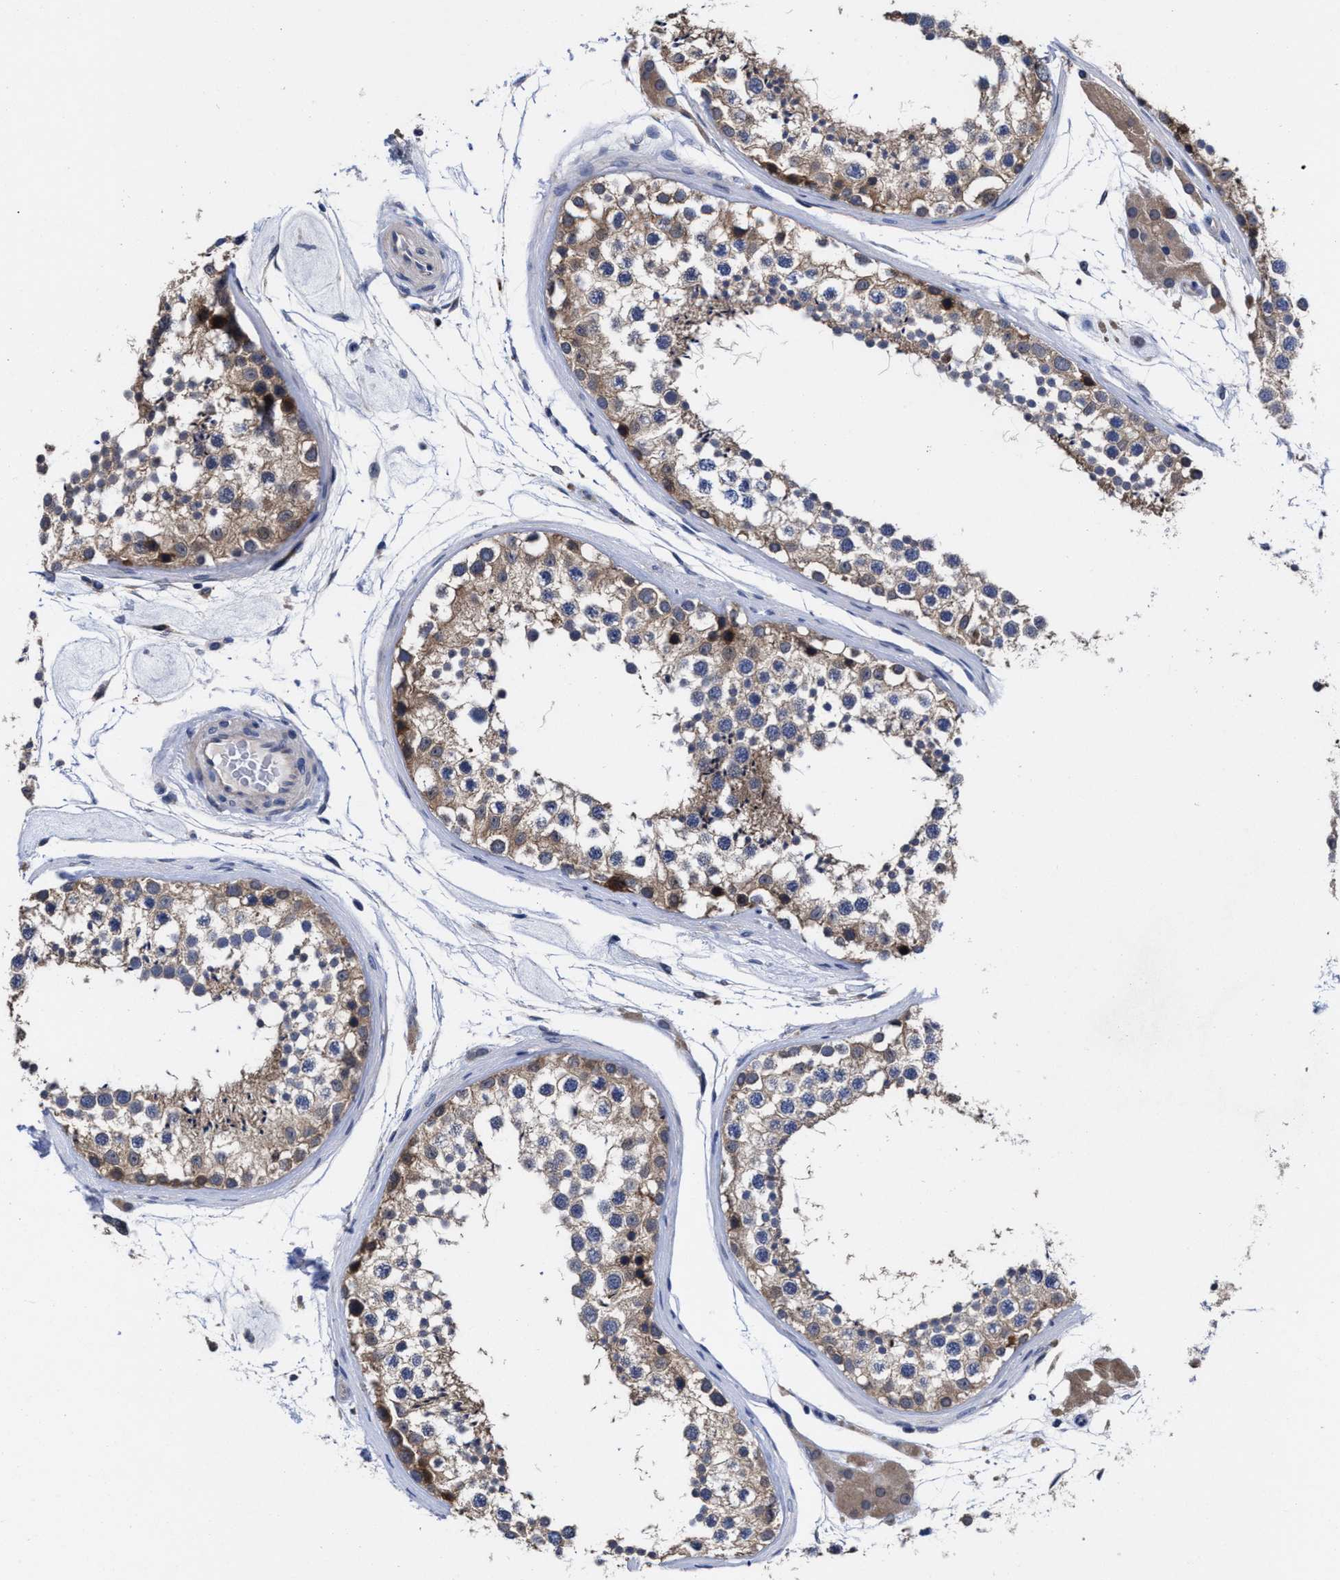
{"staining": {"intensity": "moderate", "quantity": ">75%", "location": "cytoplasmic/membranous"}, "tissue": "testis", "cell_type": "Cells in seminiferous ducts", "image_type": "normal", "snomed": [{"axis": "morphology", "description": "Normal tissue, NOS"}, {"axis": "topography", "description": "Testis"}], "caption": "Immunohistochemistry (DAB (3,3'-diaminobenzidine)) staining of benign human testis shows moderate cytoplasmic/membranous protein staining in approximately >75% of cells in seminiferous ducts. The protein is stained brown, and the nuclei are stained in blue (DAB IHC with brightfield microscopy, high magnification).", "gene": "TXNDC17", "patient": {"sex": "male", "age": 46}}